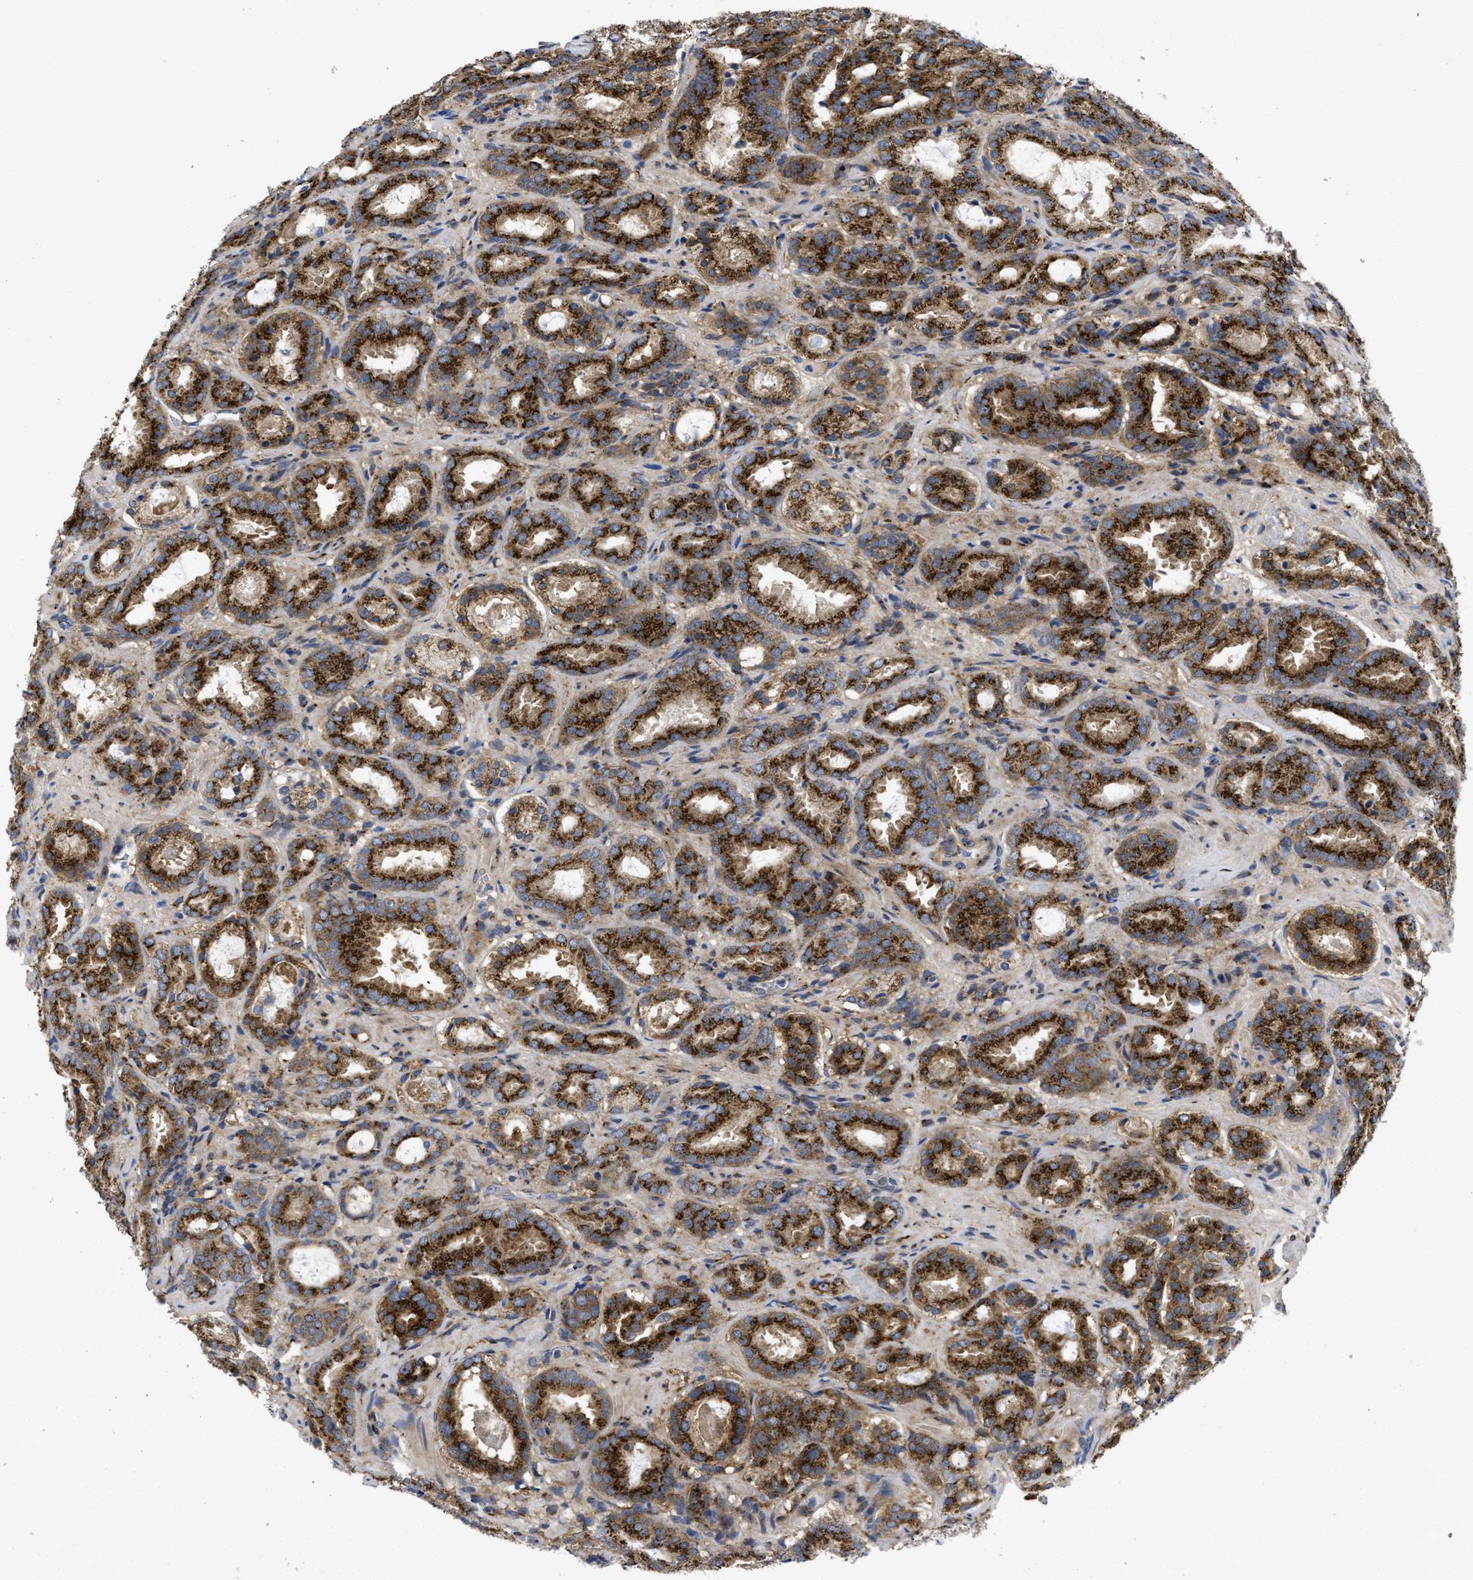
{"staining": {"intensity": "strong", "quantity": ">75%", "location": "cytoplasmic/membranous"}, "tissue": "prostate cancer", "cell_type": "Tumor cells", "image_type": "cancer", "snomed": [{"axis": "morphology", "description": "Adenocarcinoma, Low grade"}, {"axis": "topography", "description": "Prostate"}], "caption": "Immunohistochemistry (IHC) of human prostate cancer (low-grade adenocarcinoma) exhibits high levels of strong cytoplasmic/membranous positivity in about >75% of tumor cells.", "gene": "ZNF70", "patient": {"sex": "male", "age": 69}}